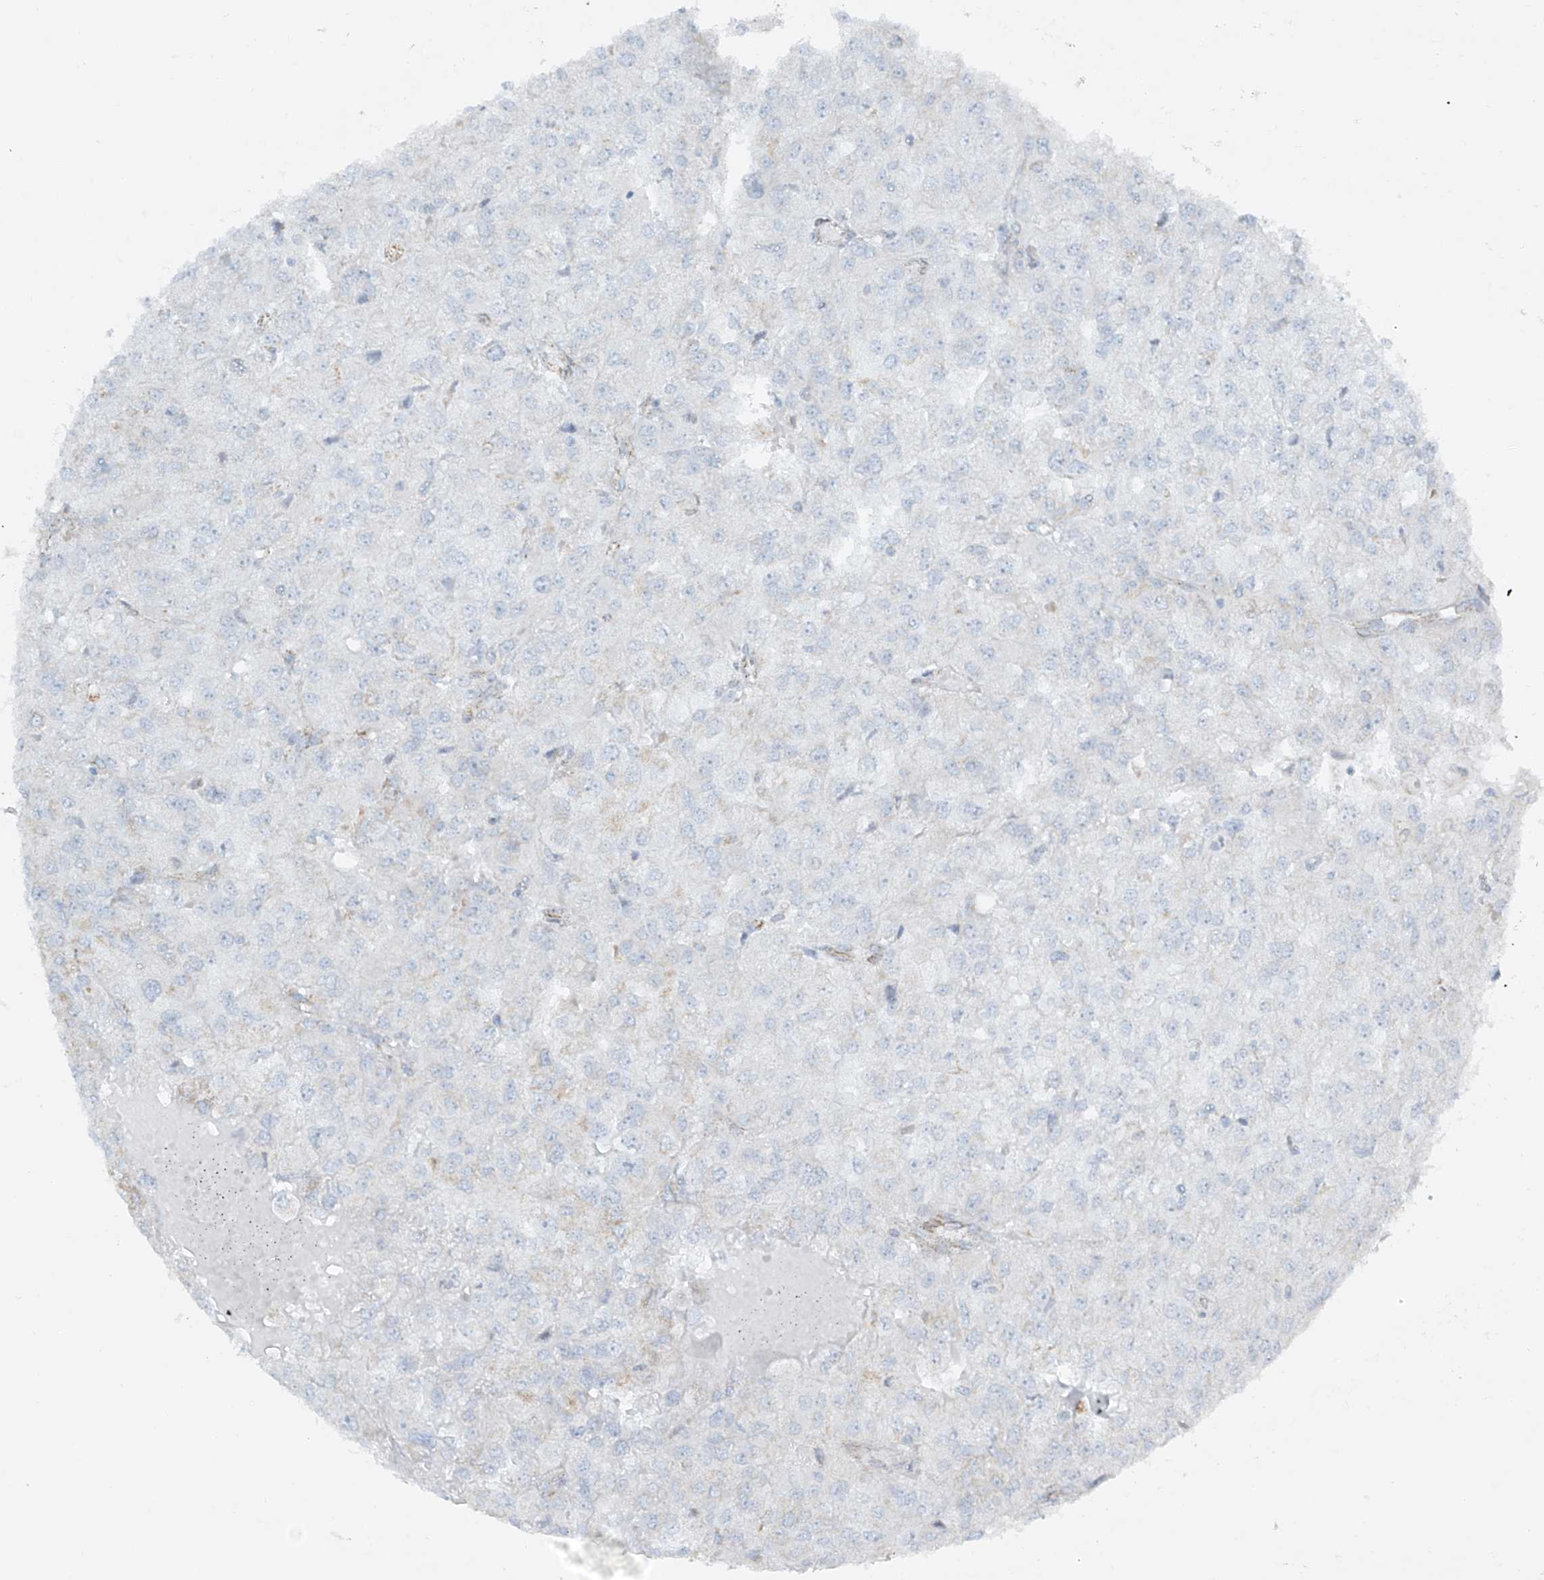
{"staining": {"intensity": "negative", "quantity": "none", "location": "none"}, "tissue": "renal cancer", "cell_type": "Tumor cells", "image_type": "cancer", "snomed": [{"axis": "morphology", "description": "Adenocarcinoma, NOS"}, {"axis": "topography", "description": "Kidney"}], "caption": "Tumor cells show no significant staining in renal cancer (adenocarcinoma).", "gene": "SMDT1", "patient": {"sex": "female", "age": 54}}